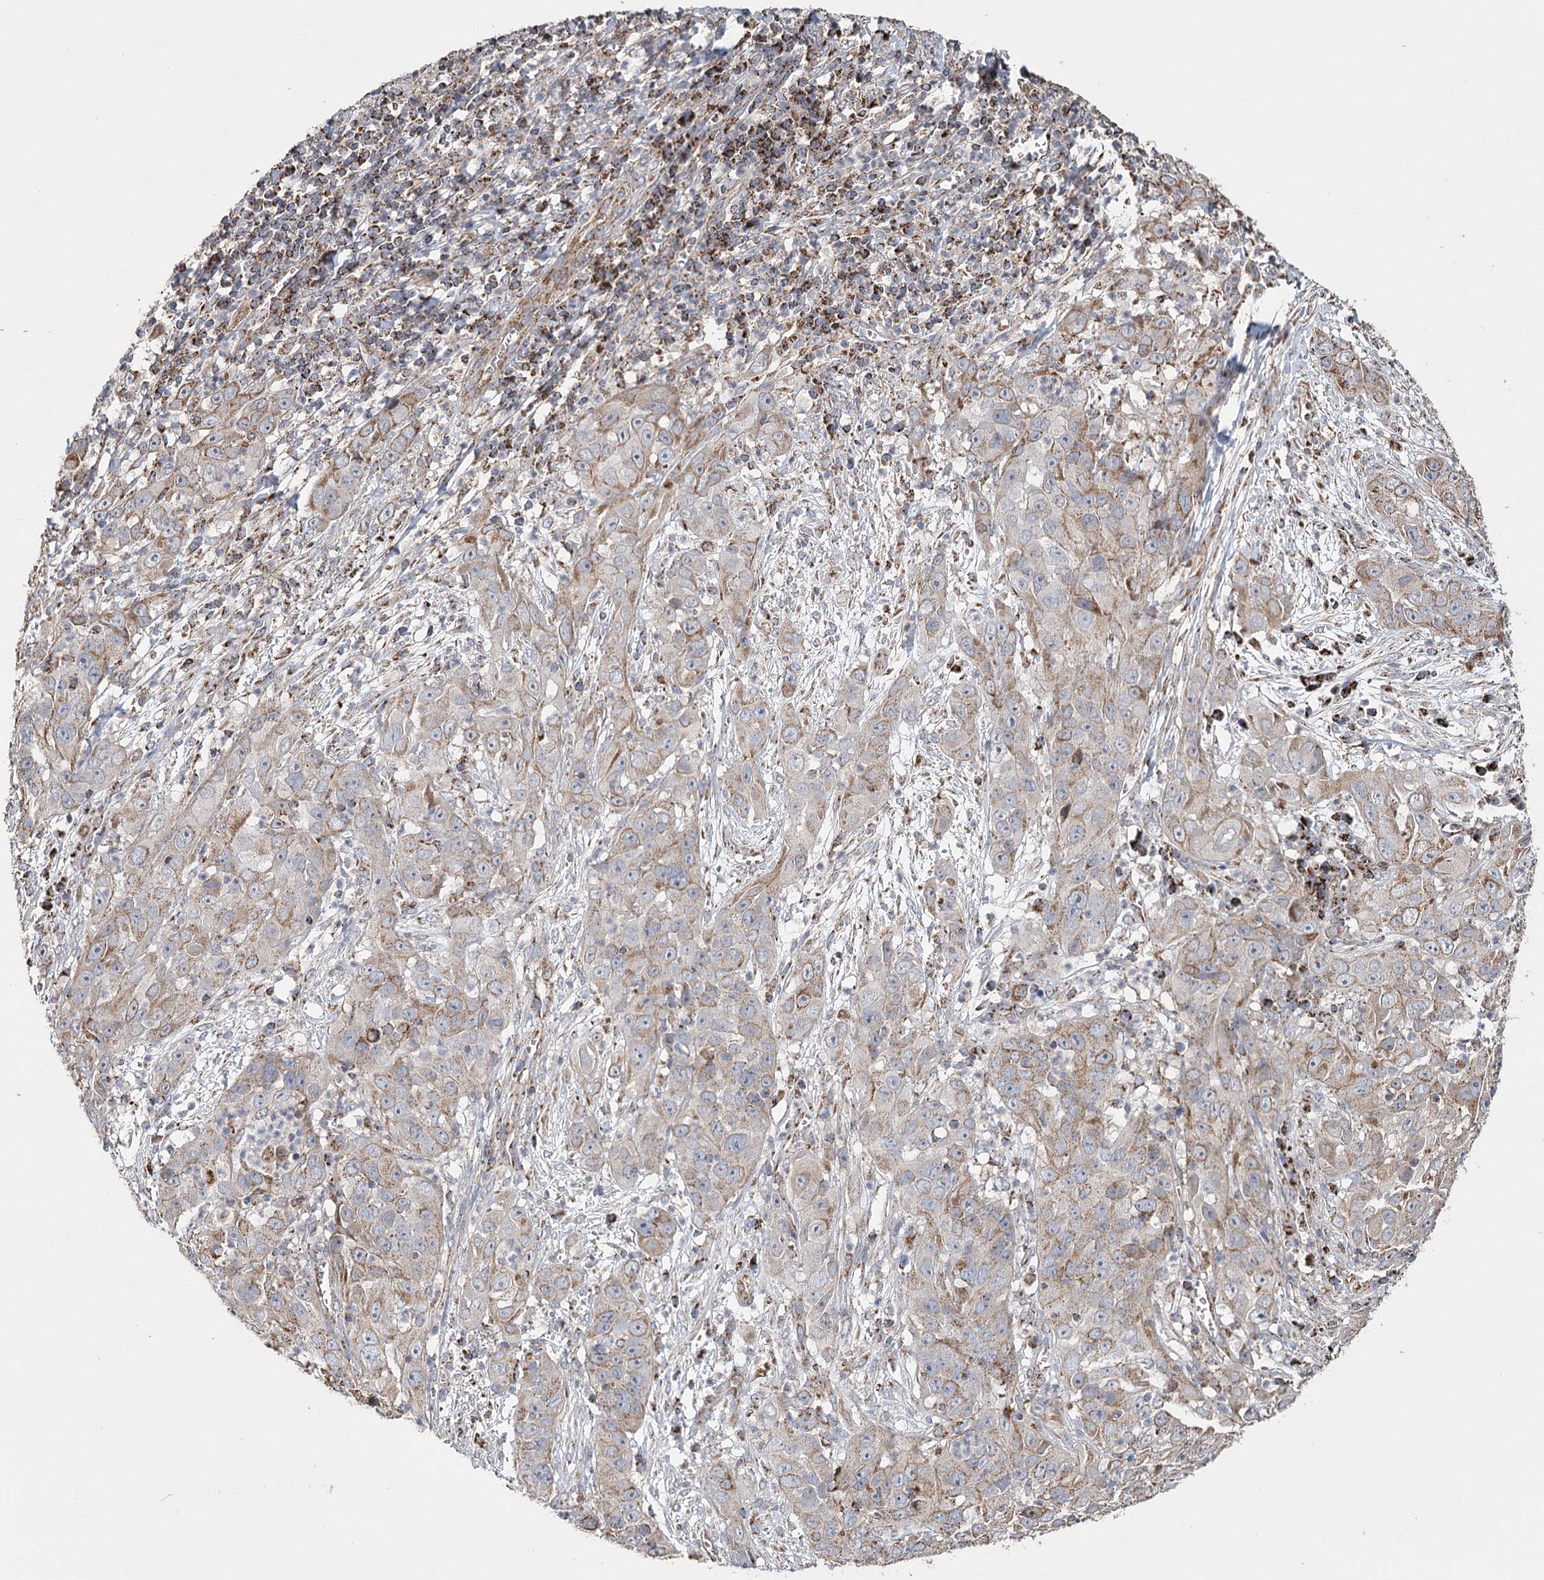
{"staining": {"intensity": "moderate", "quantity": "<25%", "location": "cytoplasmic/membranous"}, "tissue": "cervical cancer", "cell_type": "Tumor cells", "image_type": "cancer", "snomed": [{"axis": "morphology", "description": "Squamous cell carcinoma, NOS"}, {"axis": "topography", "description": "Cervix"}], "caption": "Cervical cancer tissue shows moderate cytoplasmic/membranous positivity in about <25% of tumor cells, visualized by immunohistochemistry. (DAB (3,3'-diaminobenzidine) IHC, brown staining for protein, blue staining for nuclei).", "gene": "RANBP3L", "patient": {"sex": "female", "age": 32}}